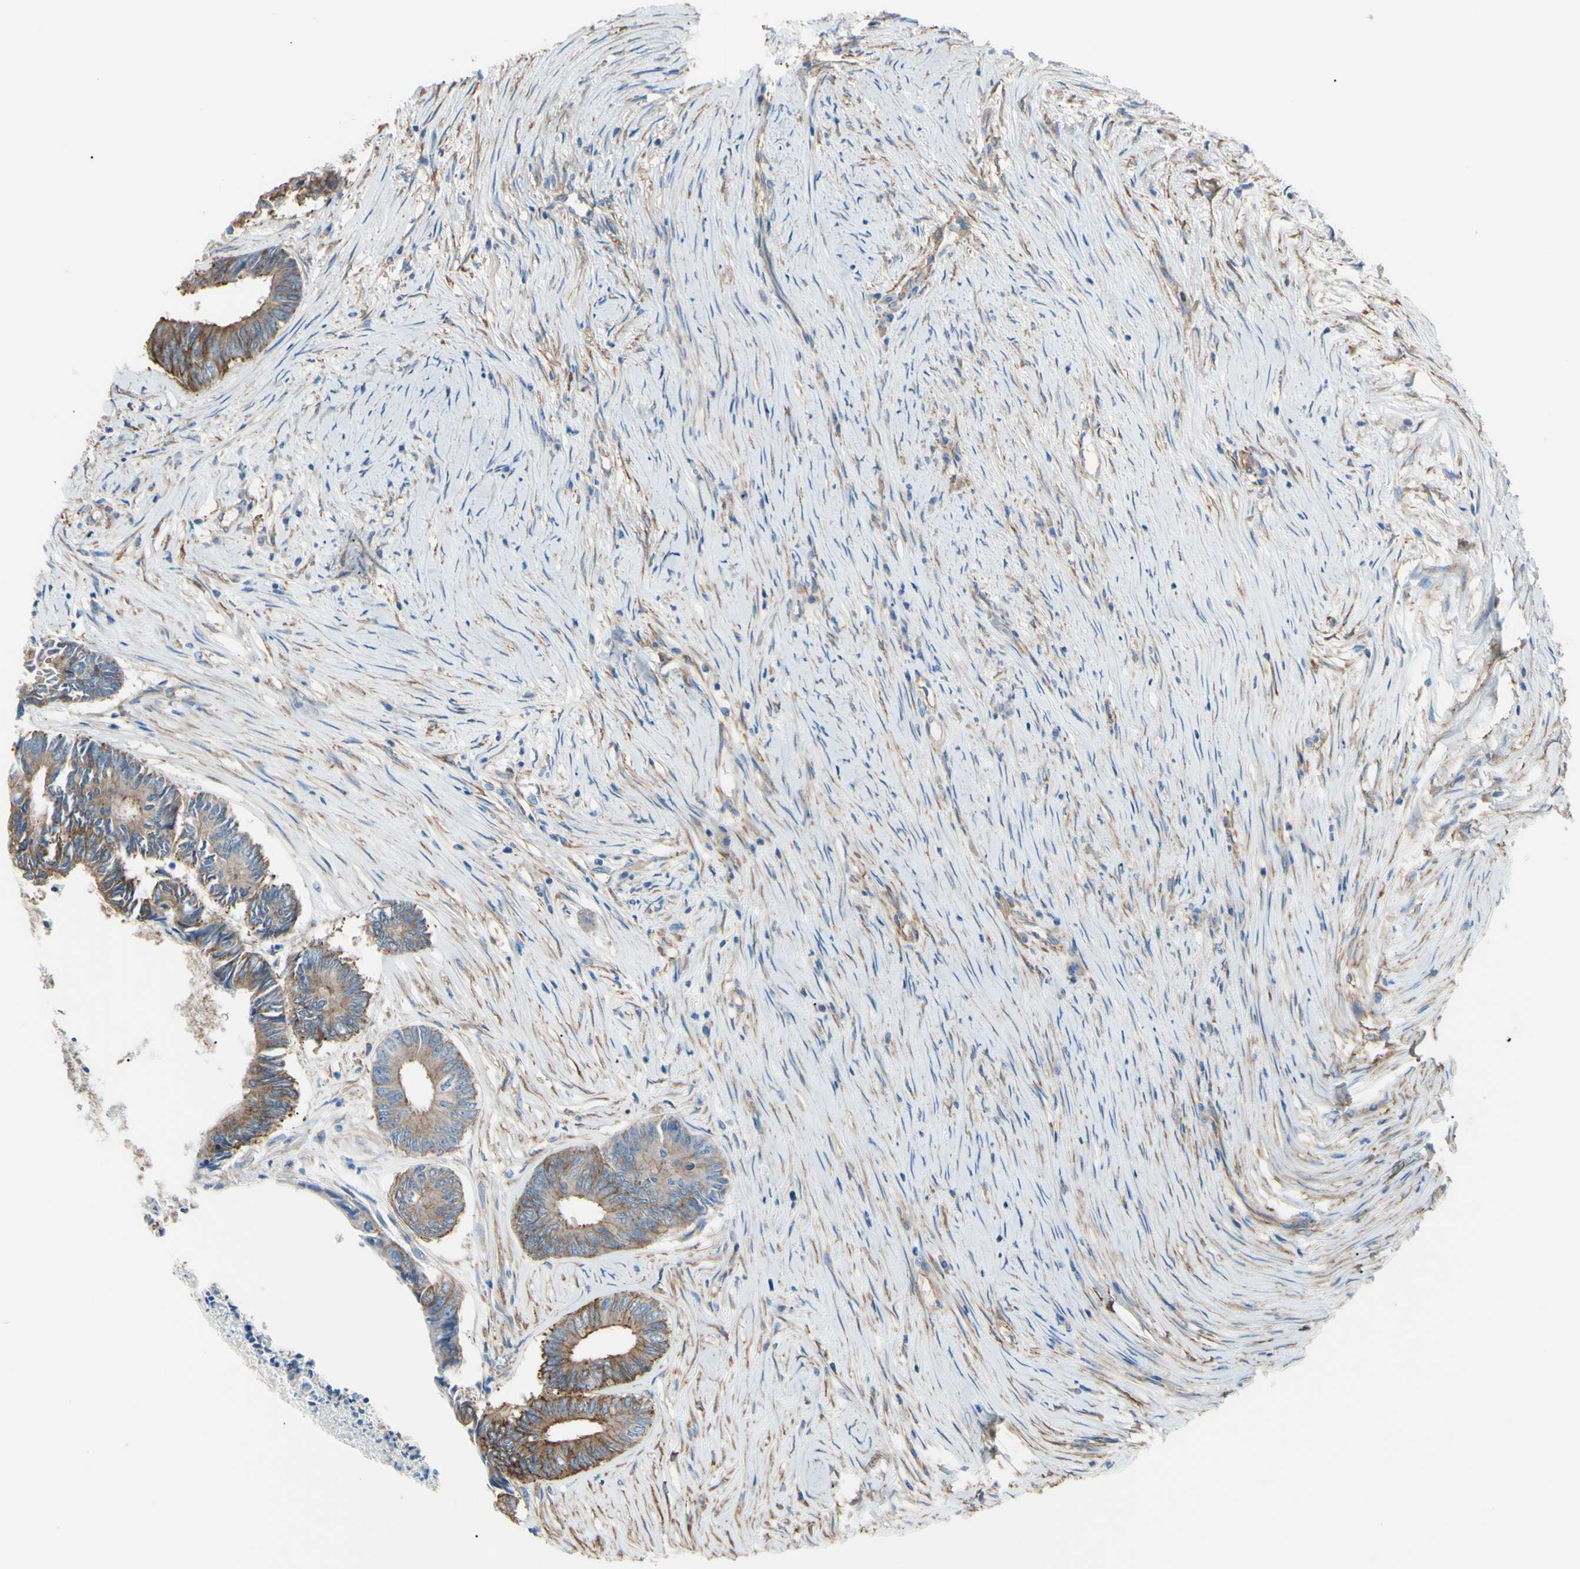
{"staining": {"intensity": "moderate", "quantity": ">75%", "location": "cytoplasmic/membranous"}, "tissue": "colorectal cancer", "cell_type": "Tumor cells", "image_type": "cancer", "snomed": [{"axis": "morphology", "description": "Adenocarcinoma, NOS"}, {"axis": "topography", "description": "Rectum"}], "caption": "This is a micrograph of immunohistochemistry staining of colorectal cancer (adenocarcinoma), which shows moderate staining in the cytoplasmic/membranous of tumor cells.", "gene": "ADD1", "patient": {"sex": "male", "age": 63}}